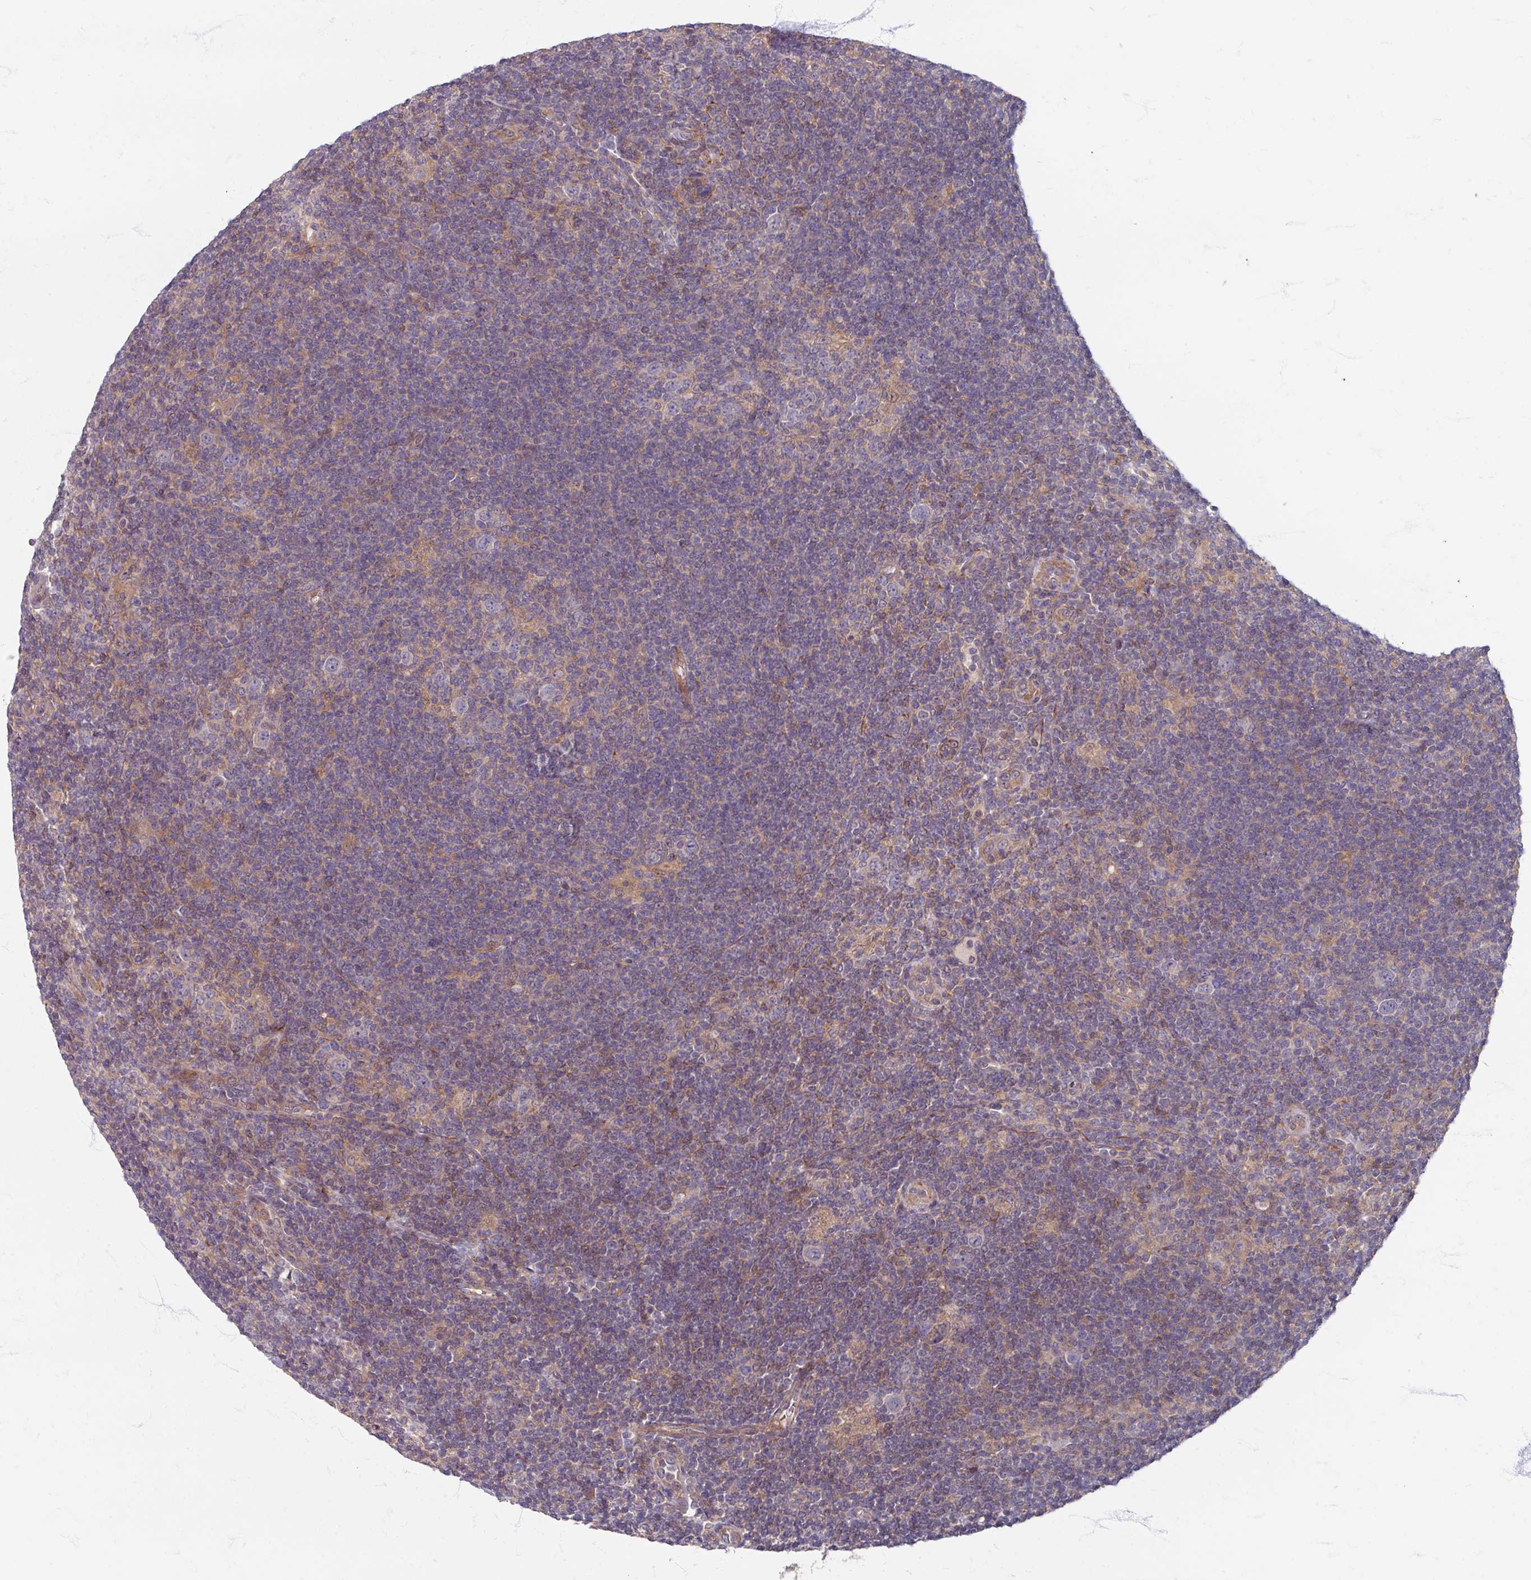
{"staining": {"intensity": "negative", "quantity": "none", "location": "none"}, "tissue": "lymphoma", "cell_type": "Tumor cells", "image_type": "cancer", "snomed": [{"axis": "morphology", "description": "Hodgkin's disease, NOS"}, {"axis": "topography", "description": "Lymph node"}], "caption": "This is a histopathology image of immunohistochemistry staining of lymphoma, which shows no positivity in tumor cells.", "gene": "STAM", "patient": {"sex": "female", "age": 57}}